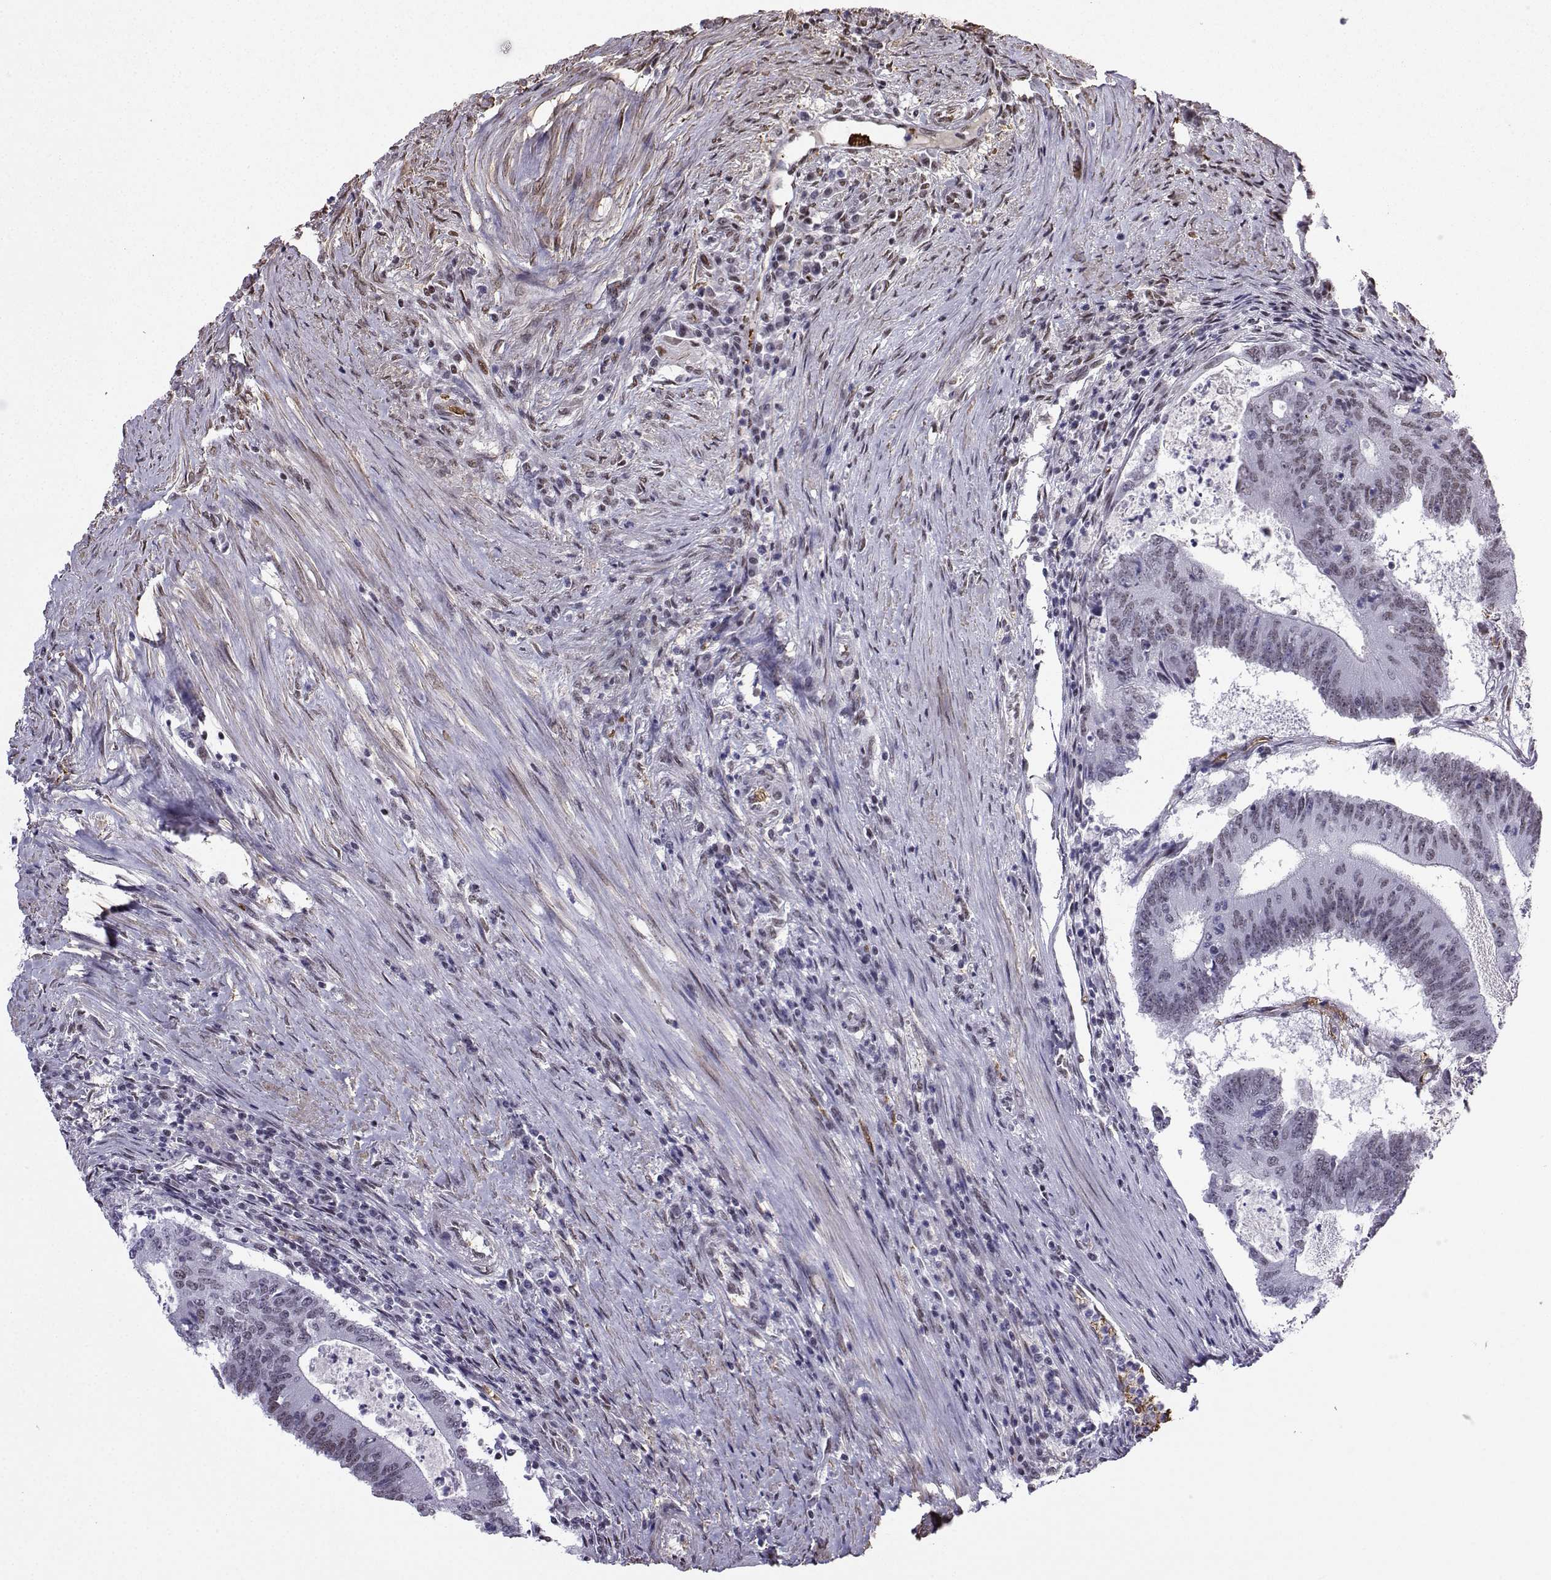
{"staining": {"intensity": "negative", "quantity": "none", "location": "none"}, "tissue": "colorectal cancer", "cell_type": "Tumor cells", "image_type": "cancer", "snomed": [{"axis": "morphology", "description": "Adenocarcinoma, NOS"}, {"axis": "topography", "description": "Colon"}], "caption": "Tumor cells show no significant protein staining in colorectal cancer.", "gene": "CCNK", "patient": {"sex": "female", "age": 70}}